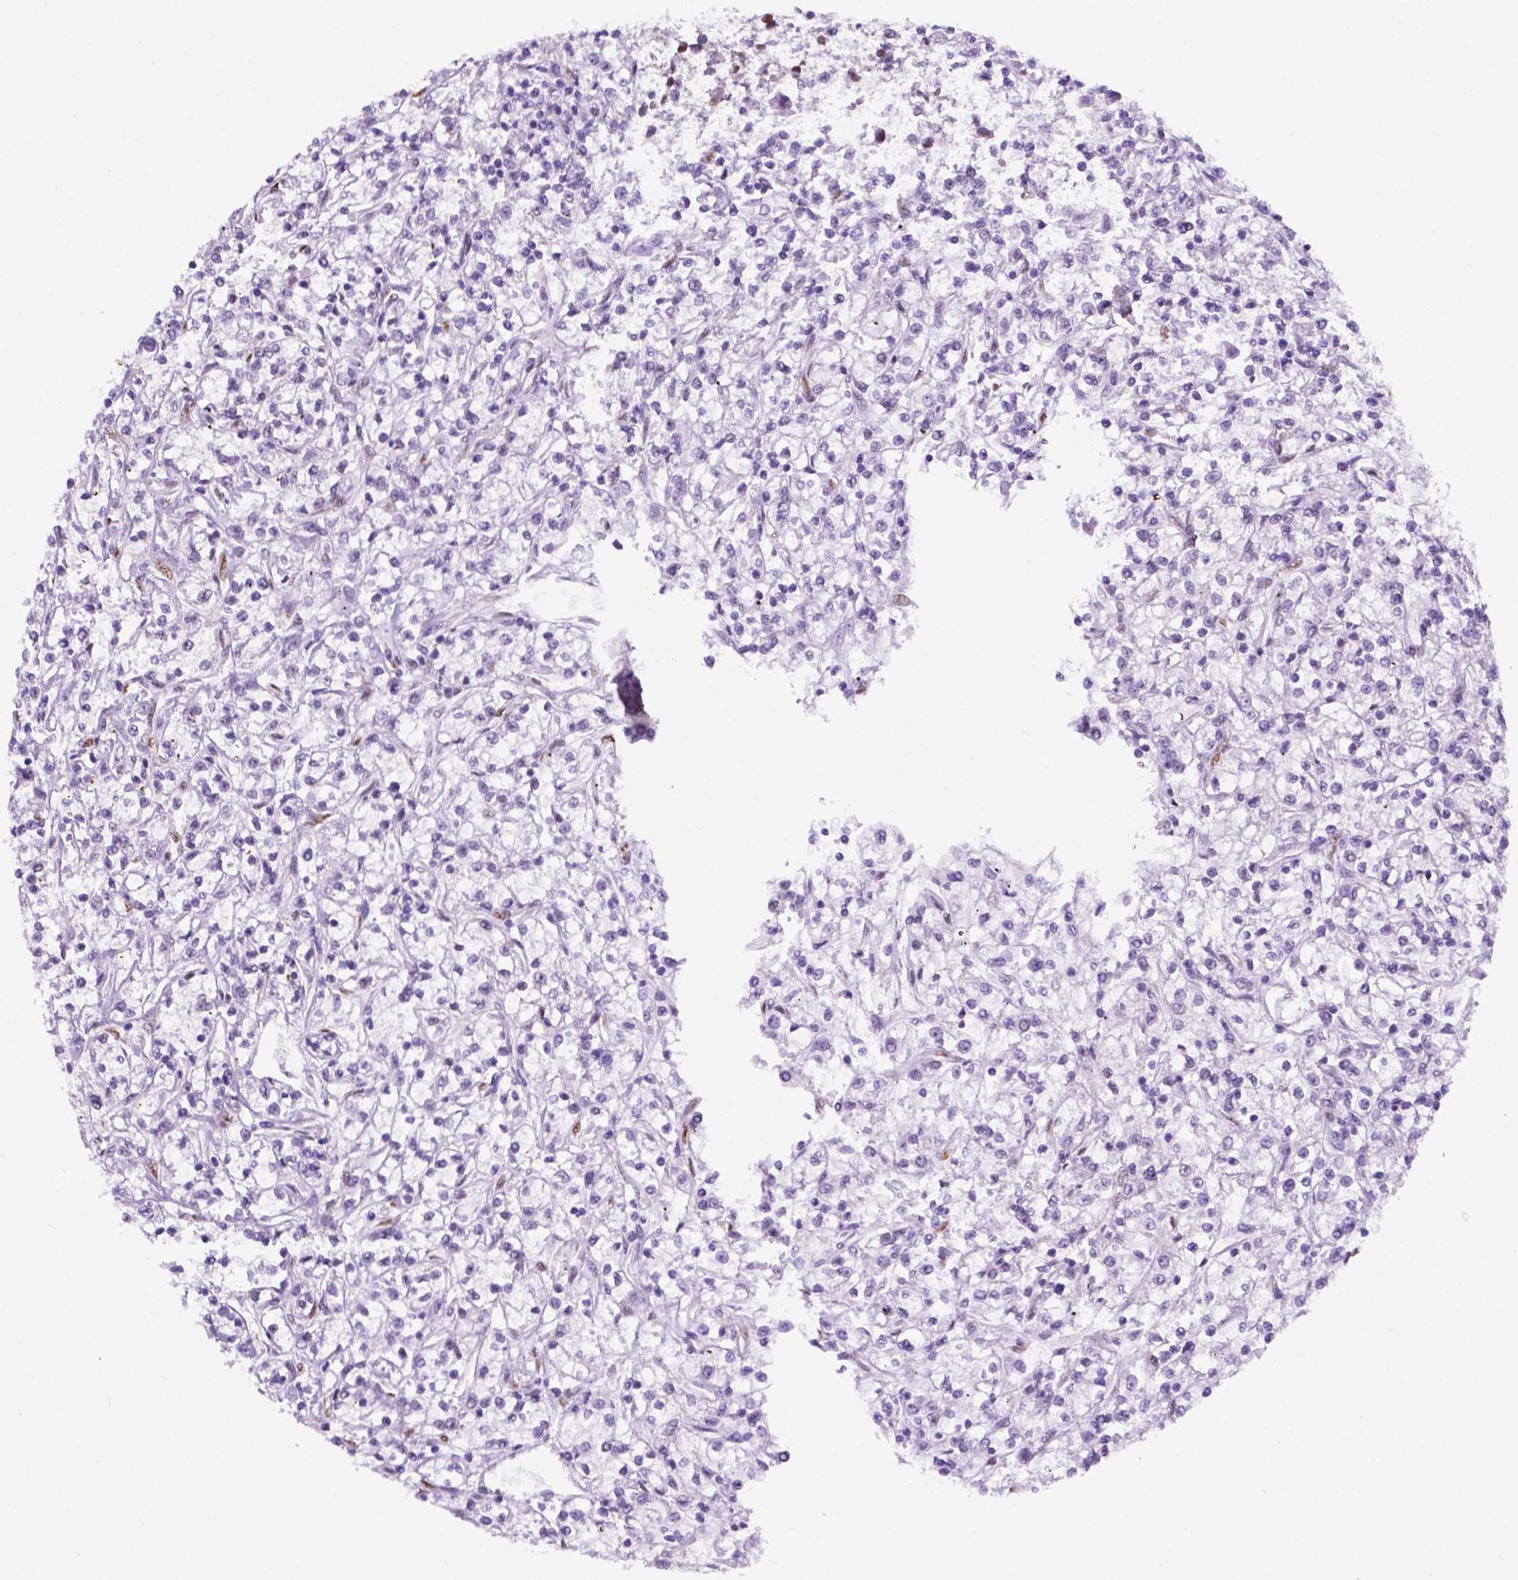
{"staining": {"intensity": "moderate", "quantity": "<25%", "location": "nuclear"}, "tissue": "renal cancer", "cell_type": "Tumor cells", "image_type": "cancer", "snomed": [{"axis": "morphology", "description": "Adenocarcinoma, NOS"}, {"axis": "topography", "description": "Kidney"}], "caption": "The micrograph exhibits immunohistochemical staining of renal adenocarcinoma. There is moderate nuclear expression is present in about <25% of tumor cells.", "gene": "ERF", "patient": {"sex": "female", "age": 59}}